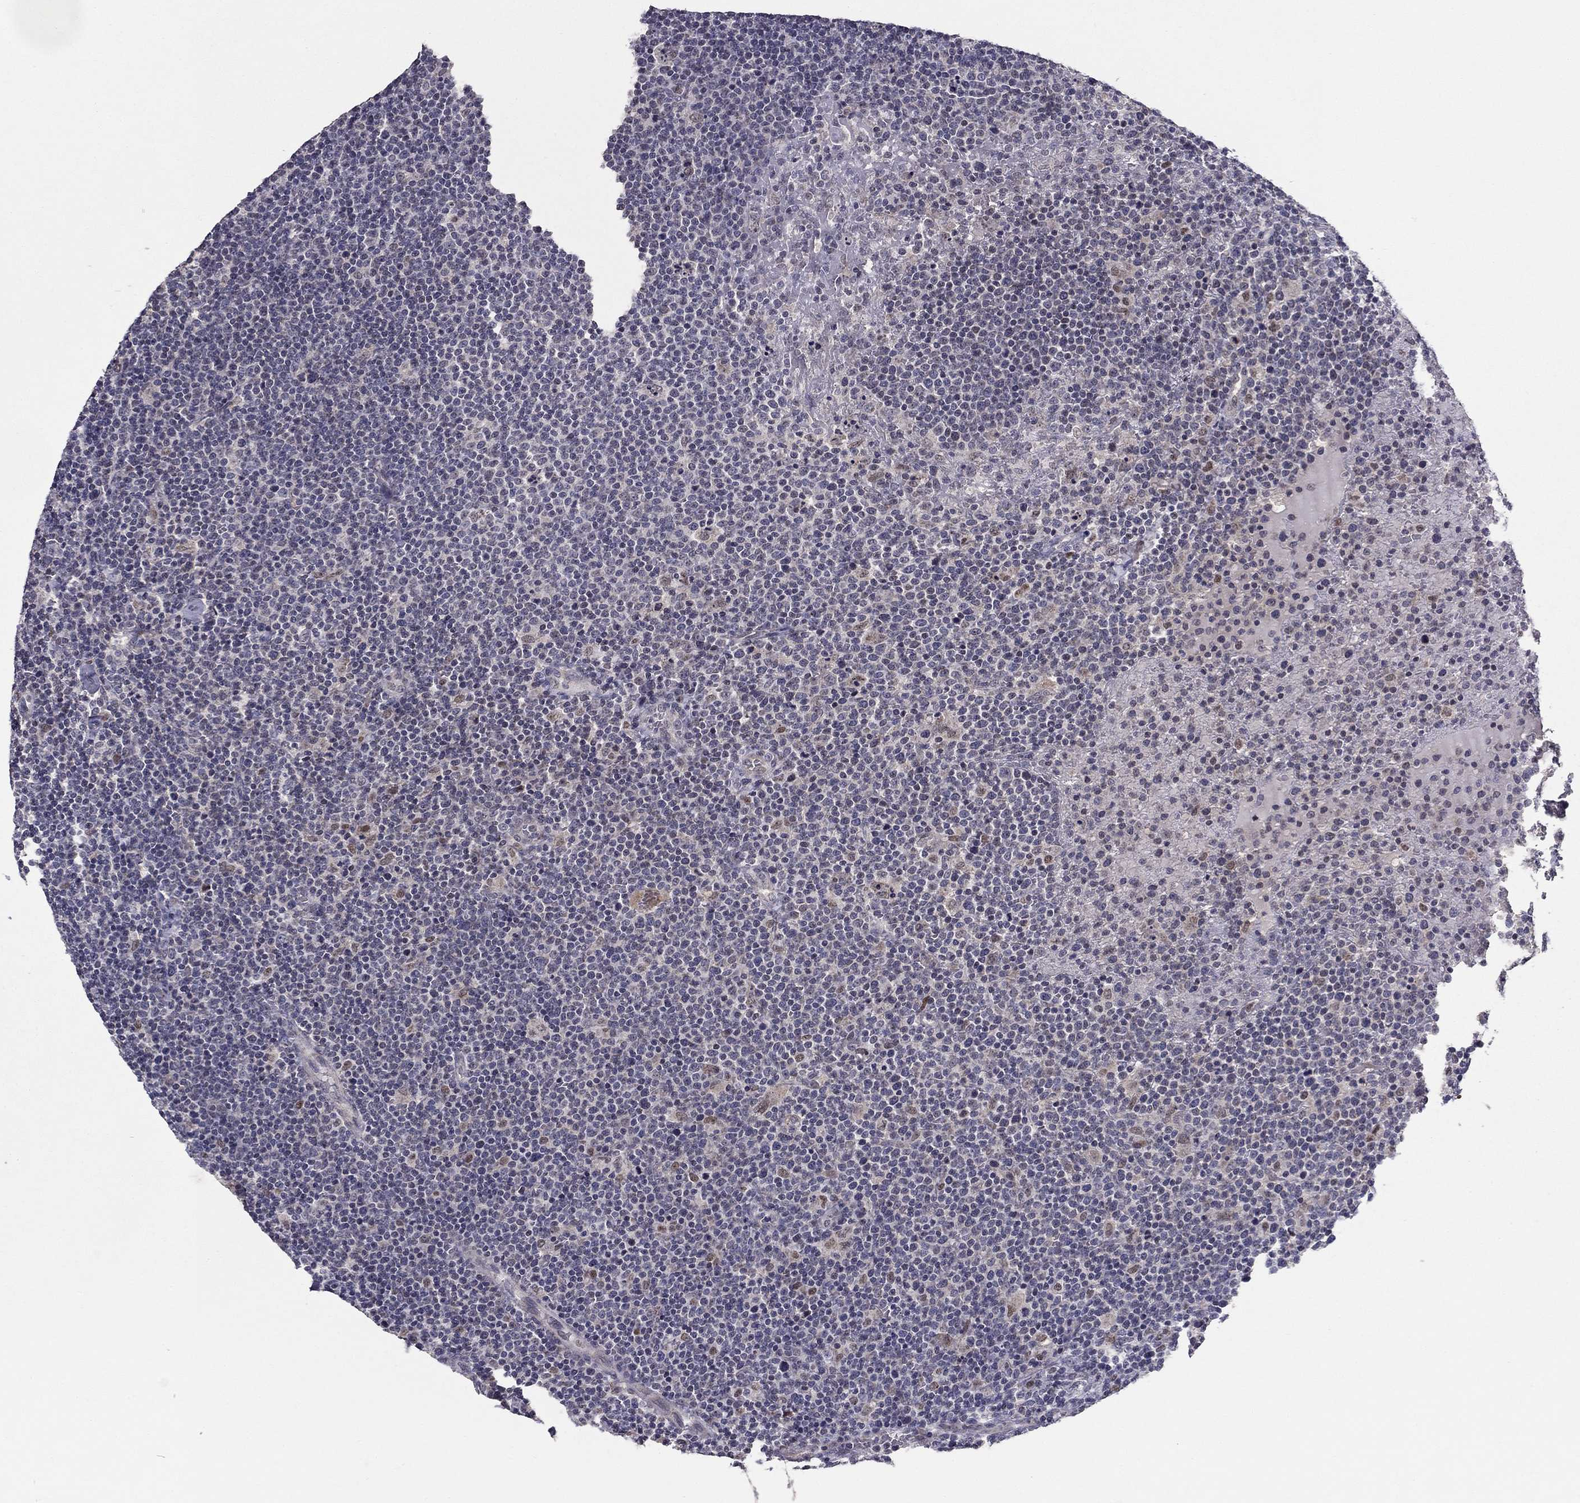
{"staining": {"intensity": "negative", "quantity": "none", "location": "none"}, "tissue": "lymphoma", "cell_type": "Tumor cells", "image_type": "cancer", "snomed": [{"axis": "morphology", "description": "Malignant lymphoma, non-Hodgkin's type, High grade"}, {"axis": "topography", "description": "Lymph node"}], "caption": "Tumor cells show no significant protein expression in lymphoma.", "gene": "HCN1", "patient": {"sex": "male", "age": 61}}